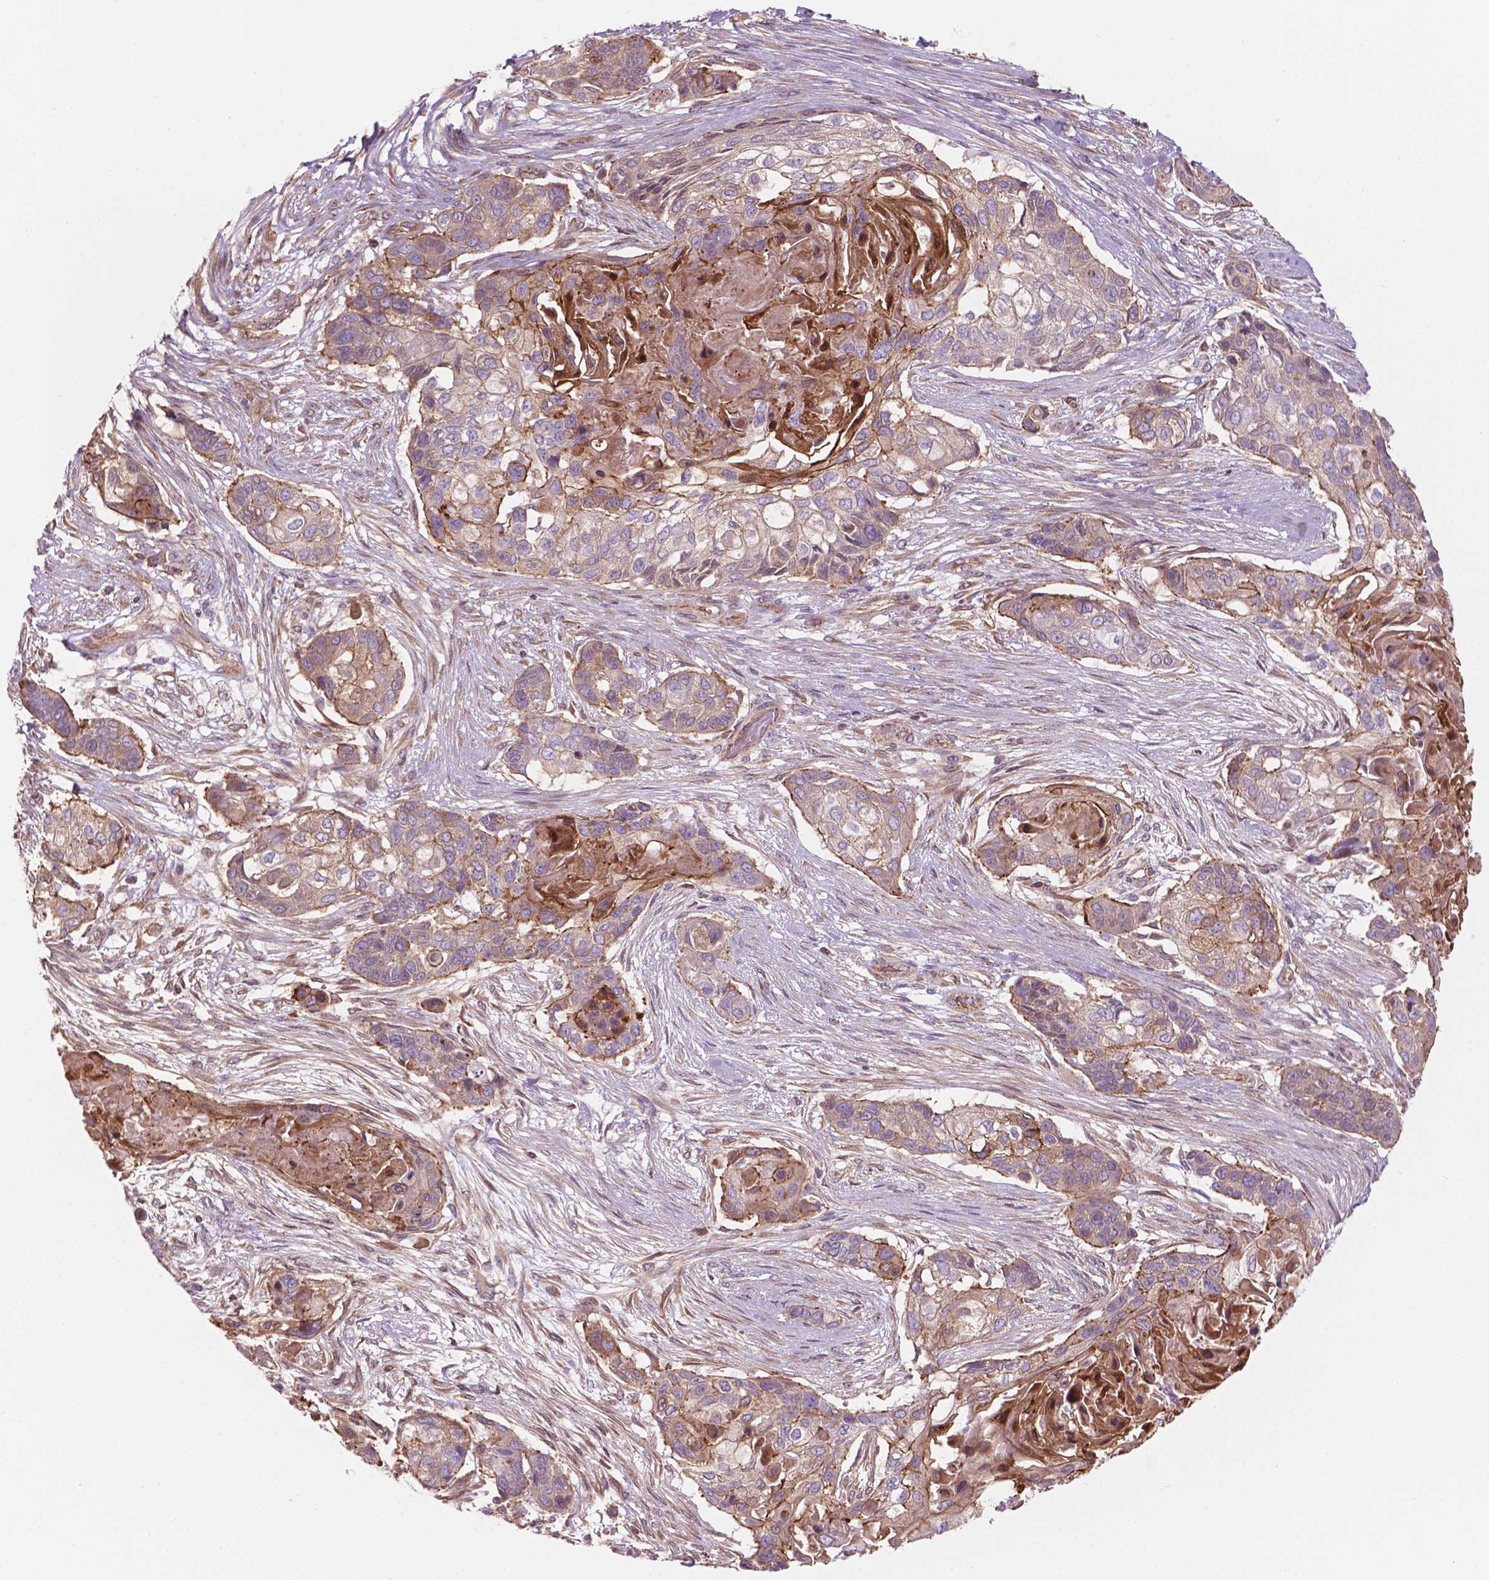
{"staining": {"intensity": "weak", "quantity": "<25%", "location": "cytoplasmic/membranous"}, "tissue": "lung cancer", "cell_type": "Tumor cells", "image_type": "cancer", "snomed": [{"axis": "morphology", "description": "Squamous cell carcinoma, NOS"}, {"axis": "topography", "description": "Lung"}], "caption": "Tumor cells show no significant protein staining in lung cancer.", "gene": "SURF4", "patient": {"sex": "male", "age": 69}}